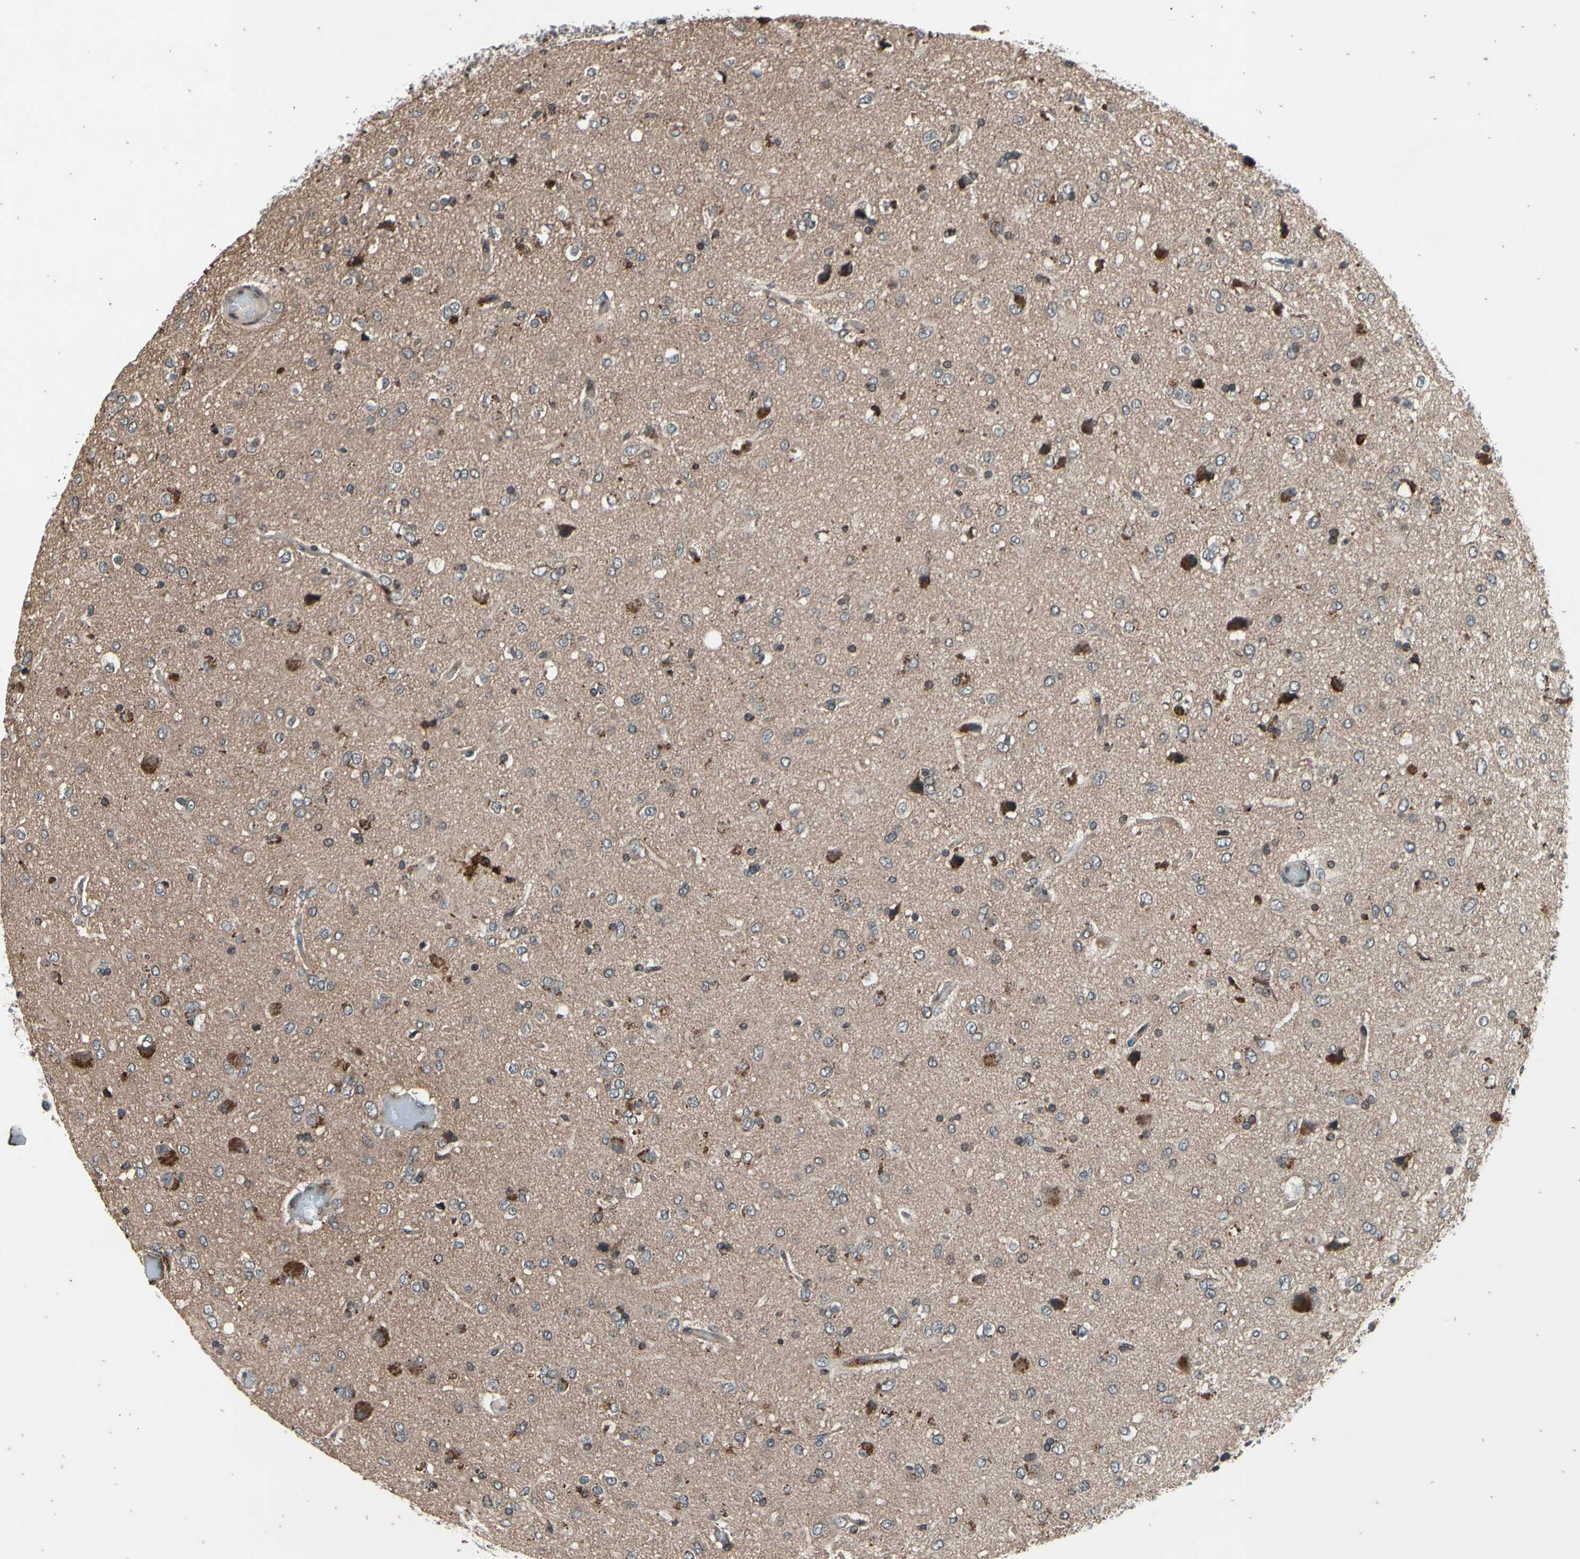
{"staining": {"intensity": "moderate", "quantity": "25%-75%", "location": "cytoplasmic/membranous,nuclear"}, "tissue": "glioma", "cell_type": "Tumor cells", "image_type": "cancer", "snomed": [{"axis": "morphology", "description": "Glioma, malignant, Low grade"}, {"axis": "topography", "description": "Brain"}], "caption": "High-magnification brightfield microscopy of glioma stained with DAB (3,3'-diaminobenzidine) (brown) and counterstained with hematoxylin (blue). tumor cells exhibit moderate cytoplasmic/membranous and nuclear positivity is identified in about25%-75% of cells.", "gene": "MBTPS2", "patient": {"sex": "male", "age": 77}}